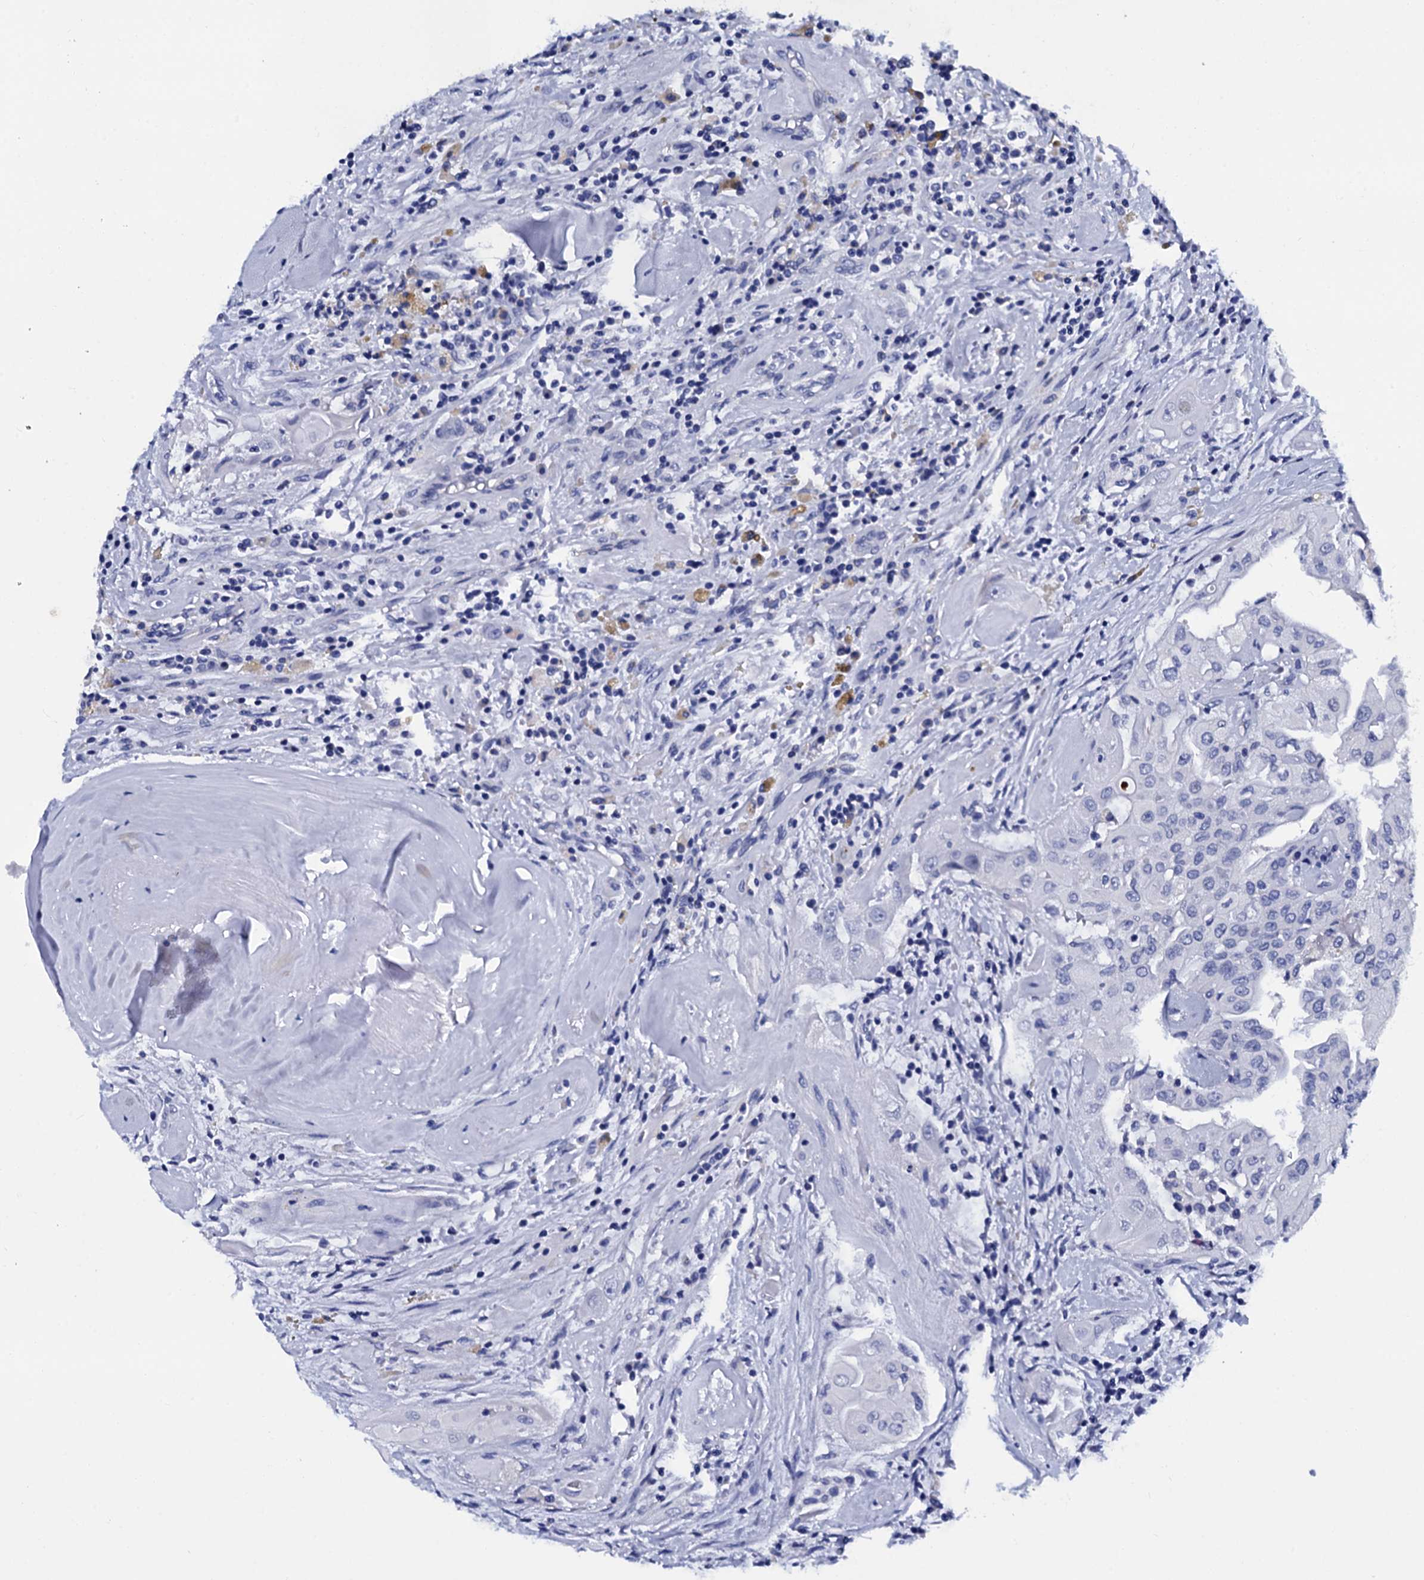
{"staining": {"intensity": "negative", "quantity": "none", "location": "none"}, "tissue": "thyroid cancer", "cell_type": "Tumor cells", "image_type": "cancer", "snomed": [{"axis": "morphology", "description": "Papillary adenocarcinoma, NOS"}, {"axis": "topography", "description": "Thyroid gland"}], "caption": "This is a micrograph of immunohistochemistry (IHC) staining of thyroid papillary adenocarcinoma, which shows no positivity in tumor cells. Brightfield microscopy of immunohistochemistry (IHC) stained with DAB (3,3'-diaminobenzidine) (brown) and hematoxylin (blue), captured at high magnification.", "gene": "MYBPC3", "patient": {"sex": "female", "age": 59}}